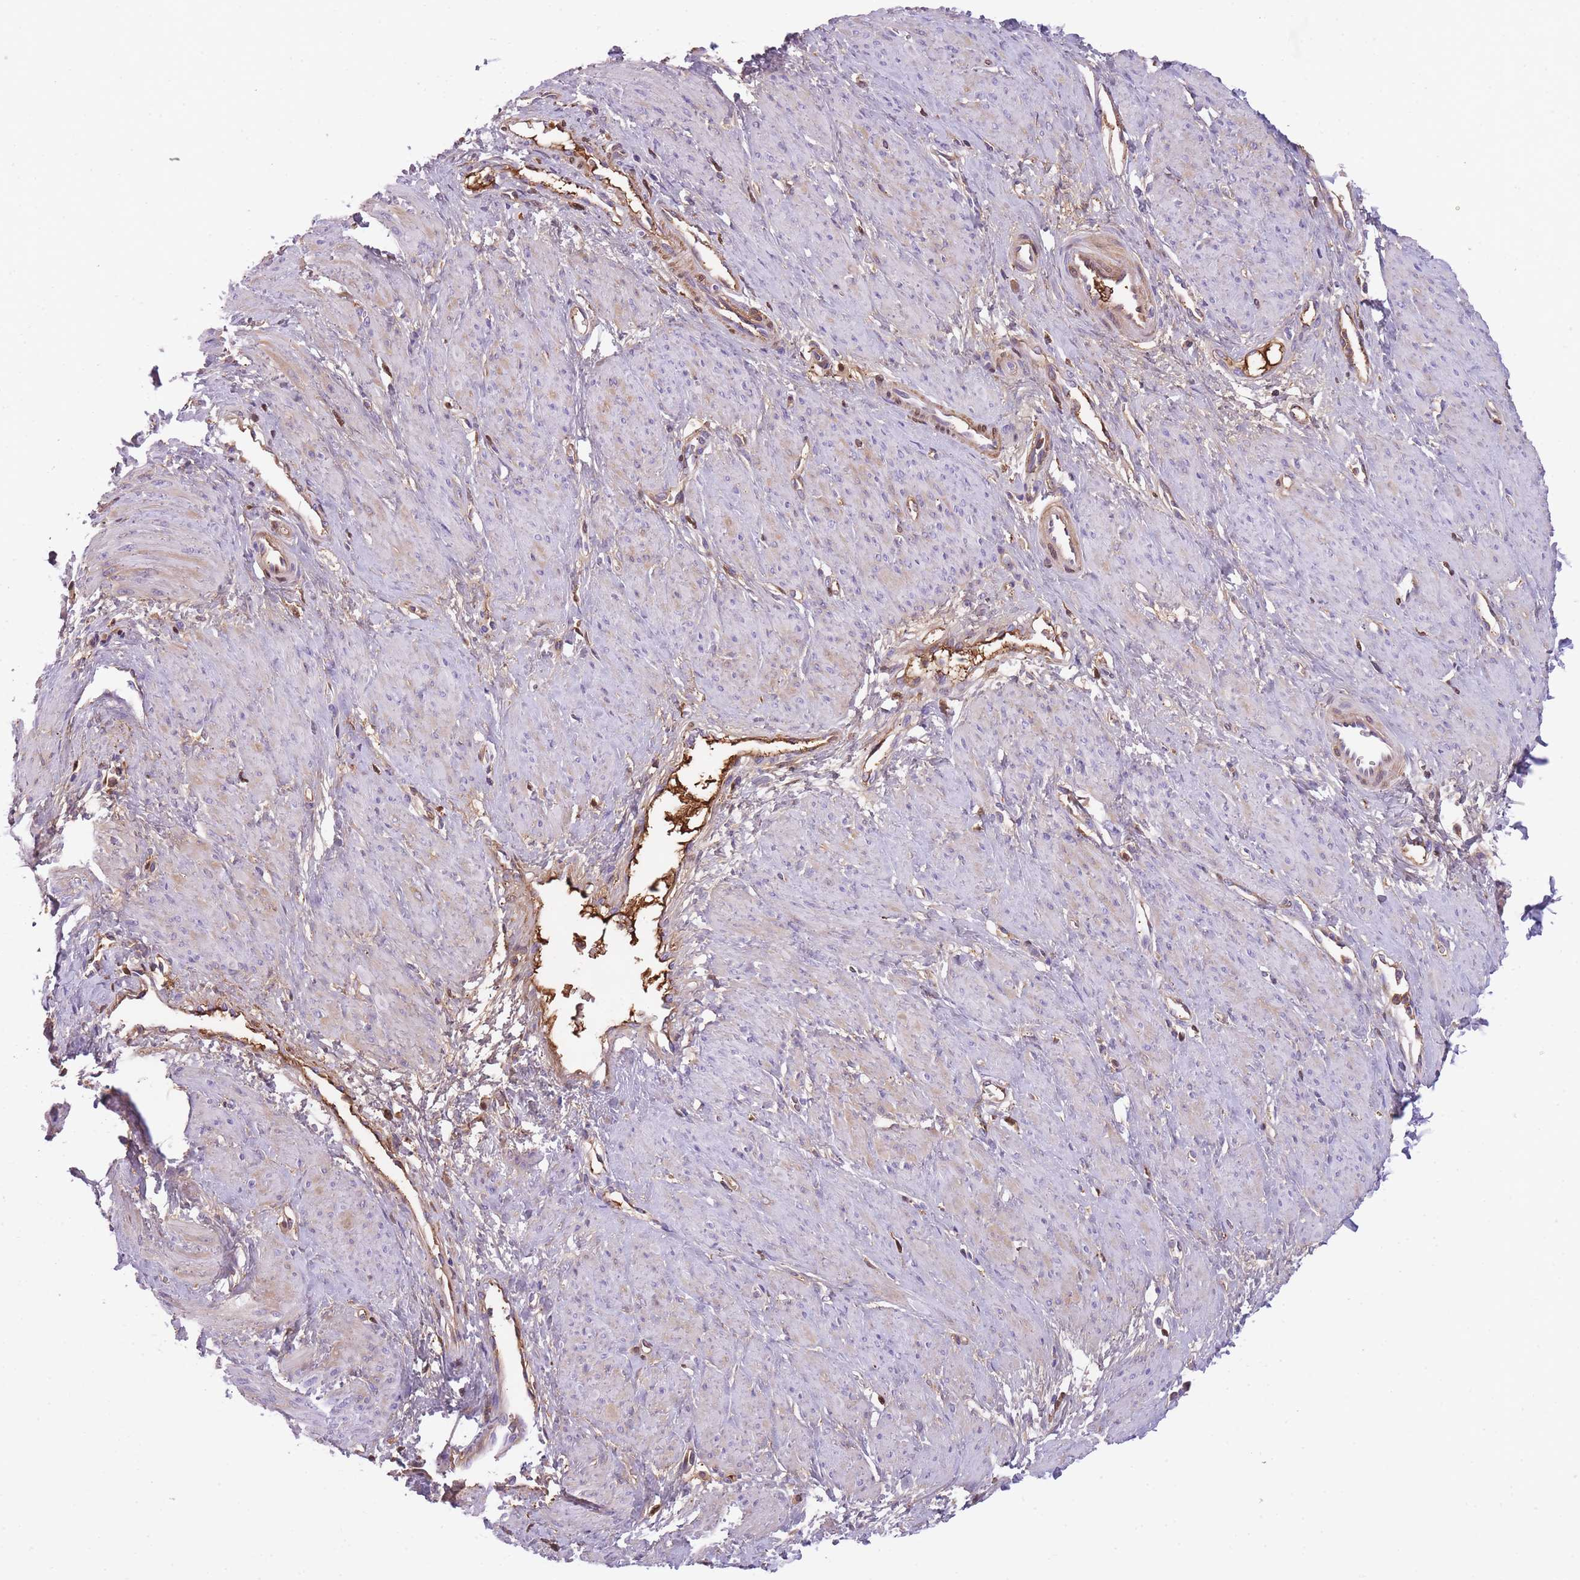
{"staining": {"intensity": "negative", "quantity": "none", "location": "none"}, "tissue": "smooth muscle", "cell_type": "Smooth muscle cells", "image_type": "normal", "snomed": [{"axis": "morphology", "description": "Normal tissue, NOS"}, {"axis": "topography", "description": "Smooth muscle"}, {"axis": "topography", "description": "Uterus"}], "caption": "Immunohistochemical staining of normal smooth muscle reveals no significant staining in smooth muscle cells.", "gene": "GNAT1", "patient": {"sex": "female", "age": 39}}